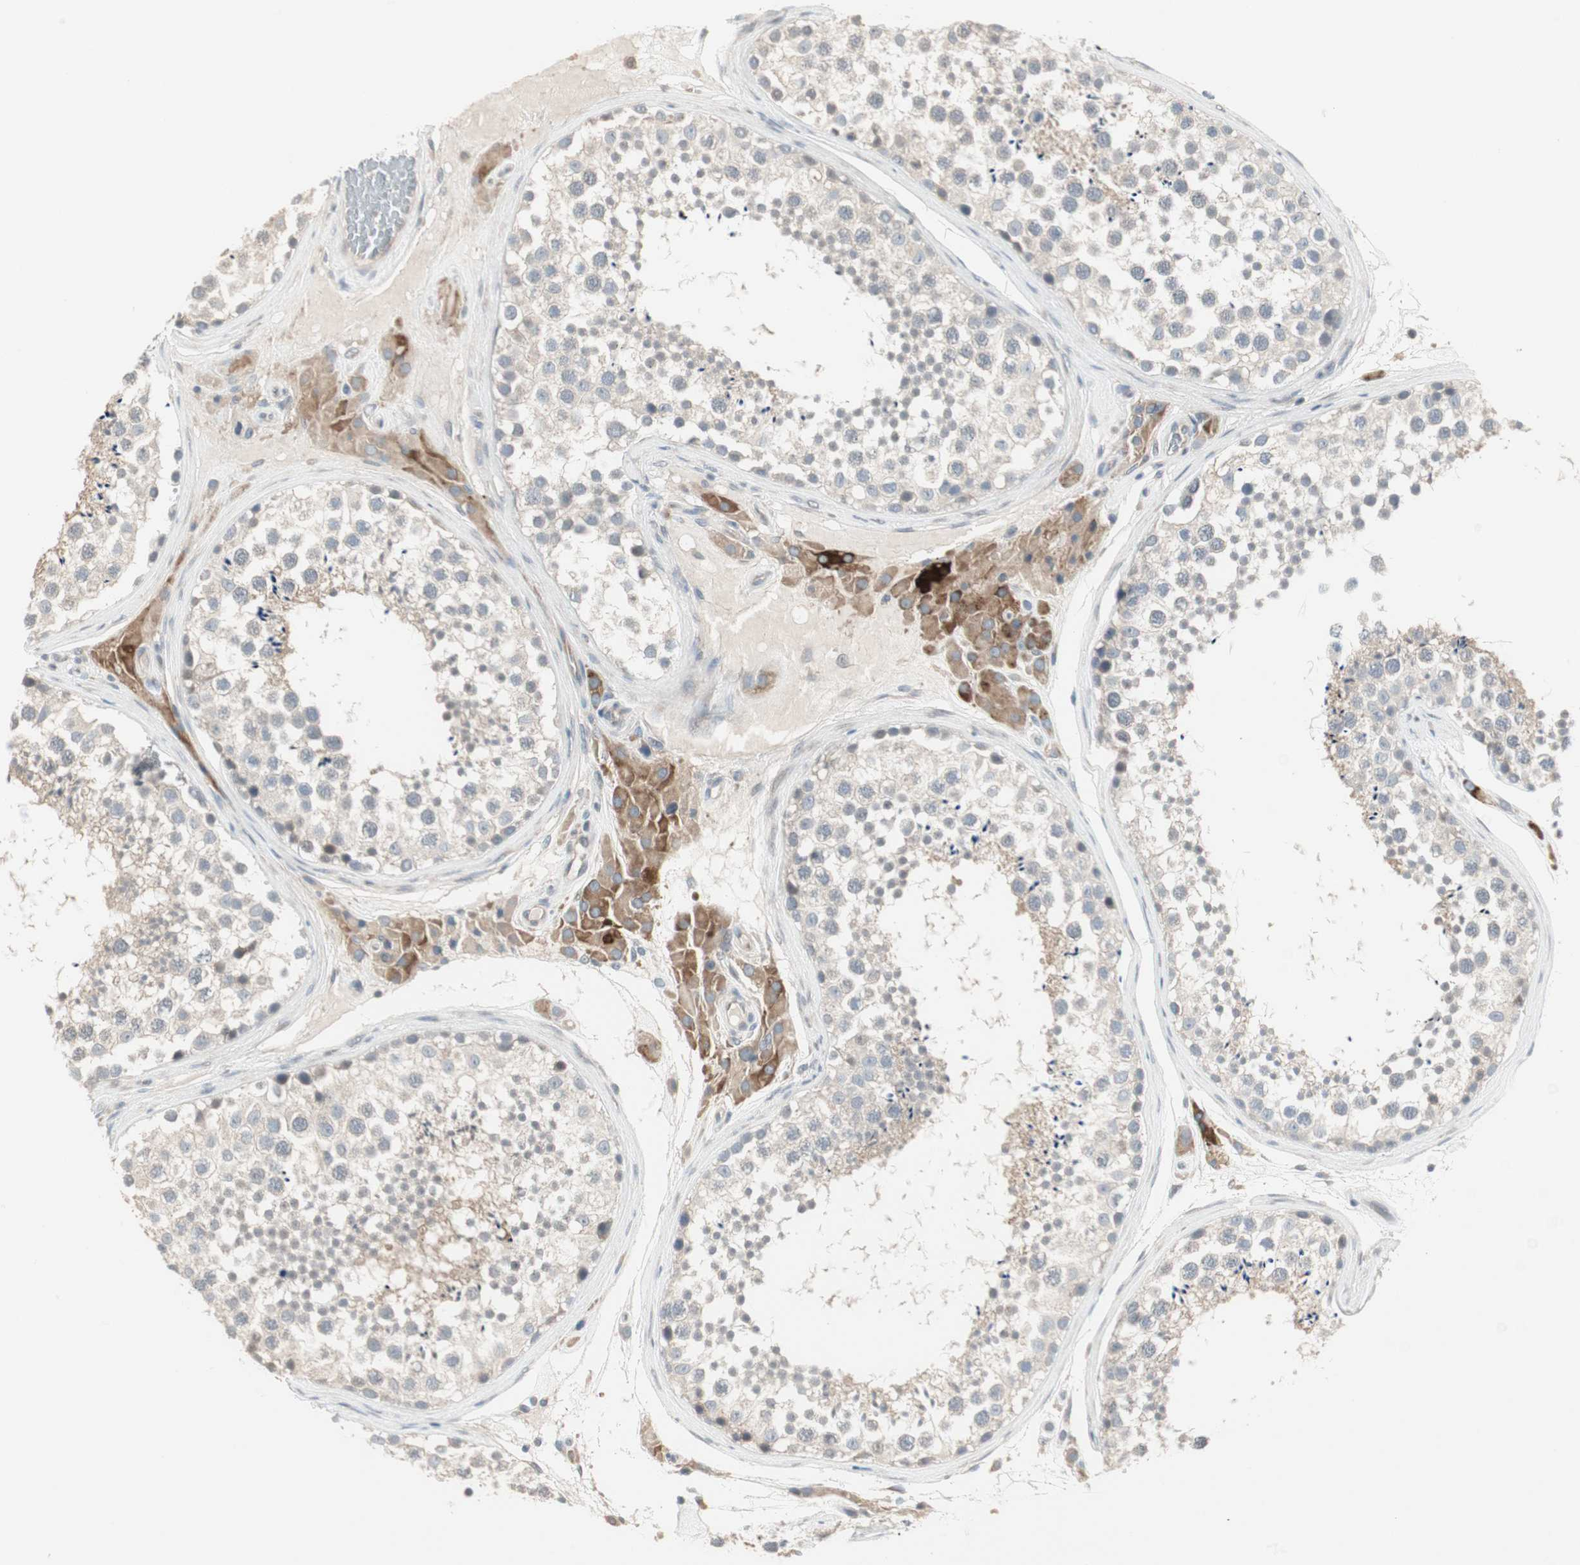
{"staining": {"intensity": "weak", "quantity": "<25%", "location": "cytoplasmic/membranous"}, "tissue": "testis", "cell_type": "Cells in seminiferous ducts", "image_type": "normal", "snomed": [{"axis": "morphology", "description": "Normal tissue, NOS"}, {"axis": "topography", "description": "Testis"}], "caption": "A high-resolution histopathology image shows immunohistochemistry staining of normal testis, which shows no significant staining in cells in seminiferous ducts.", "gene": "ZFP36", "patient": {"sex": "male", "age": 46}}